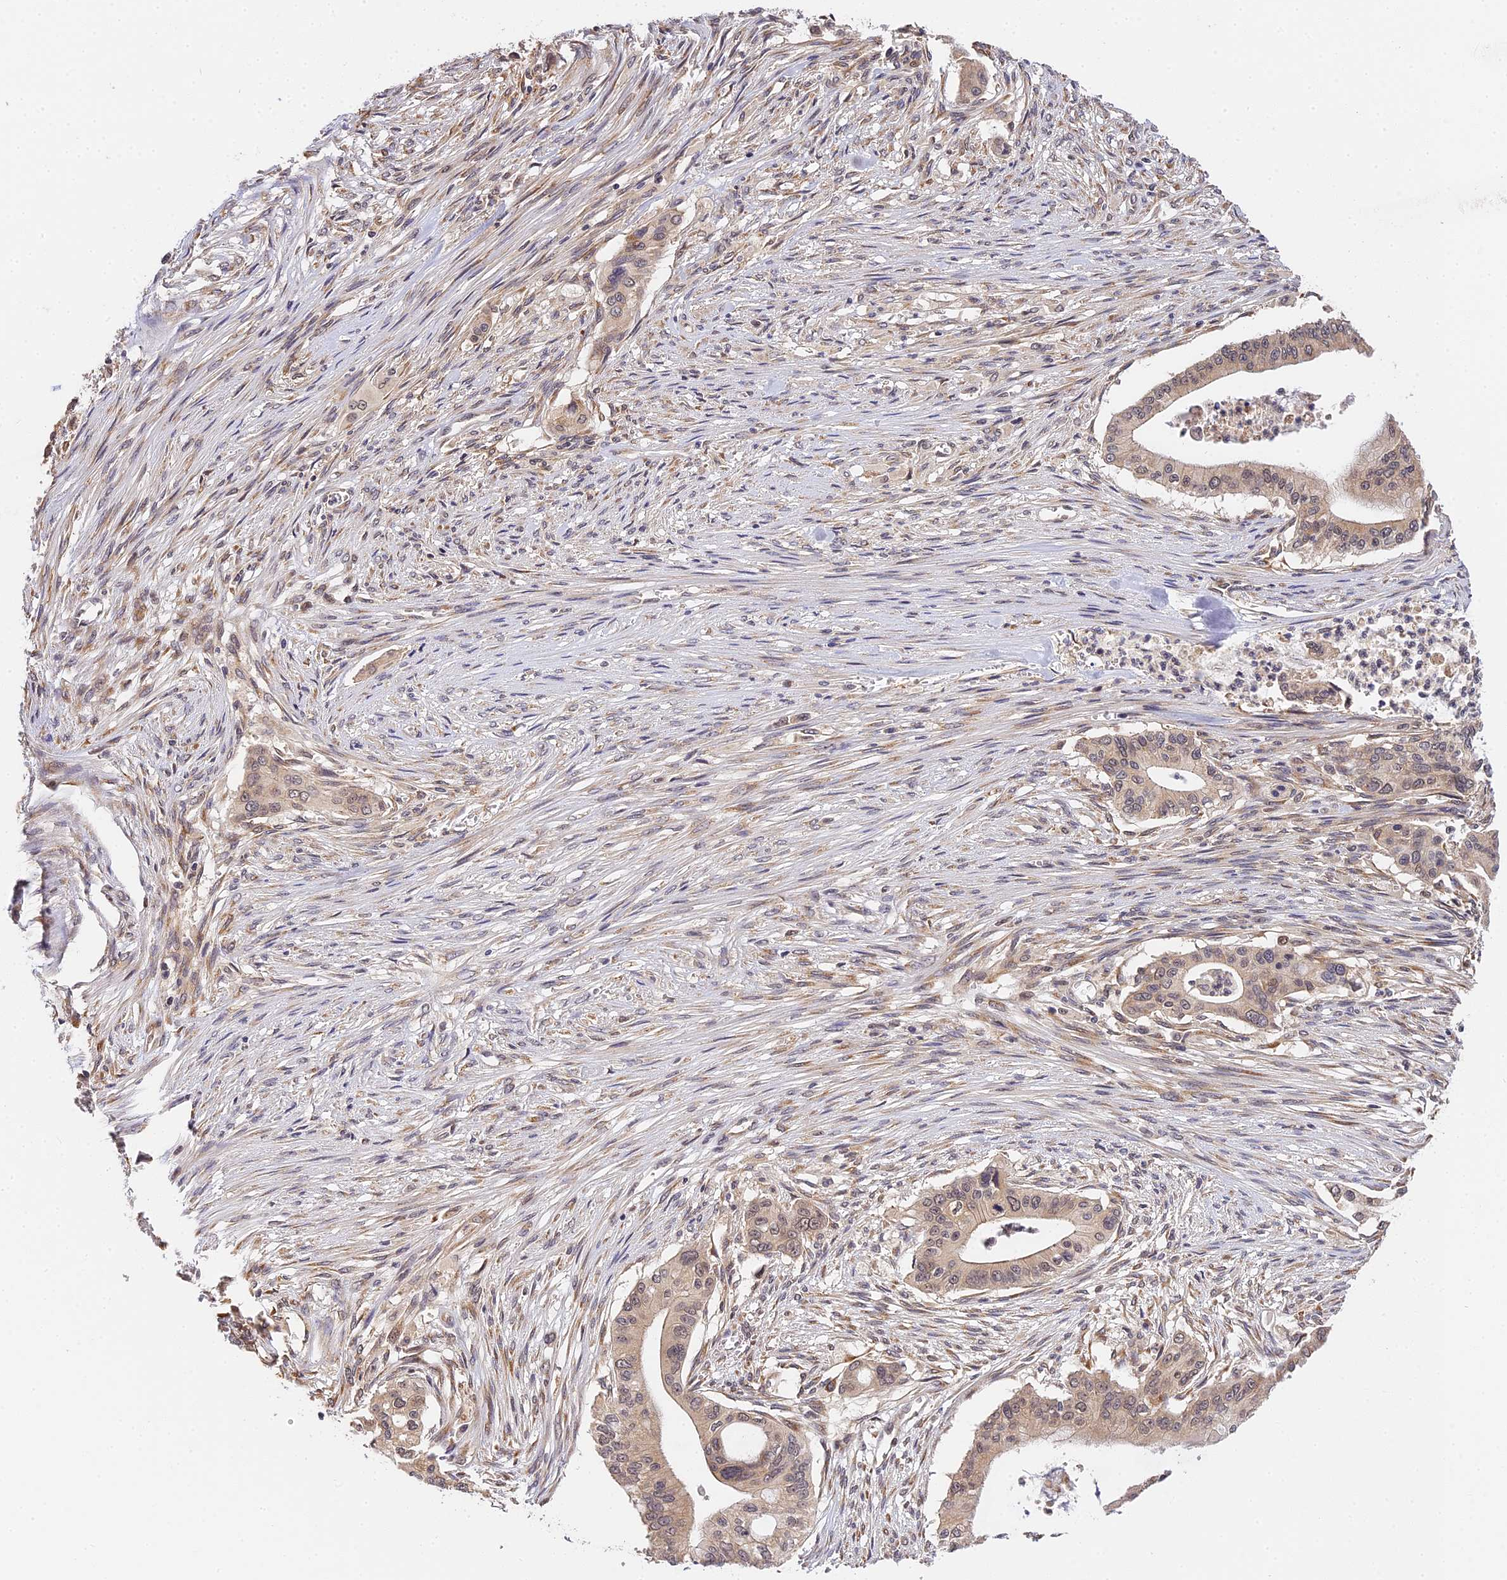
{"staining": {"intensity": "weak", "quantity": "25%-75%", "location": "cytoplasmic/membranous"}, "tissue": "pancreatic cancer", "cell_type": "Tumor cells", "image_type": "cancer", "snomed": [{"axis": "morphology", "description": "Adenocarcinoma, NOS"}, {"axis": "topography", "description": "Pancreas"}], "caption": "Pancreatic adenocarcinoma tissue exhibits weak cytoplasmic/membranous expression in about 25%-75% of tumor cells, visualized by immunohistochemistry. Nuclei are stained in blue.", "gene": "IMPACT", "patient": {"sex": "male", "age": 46}}